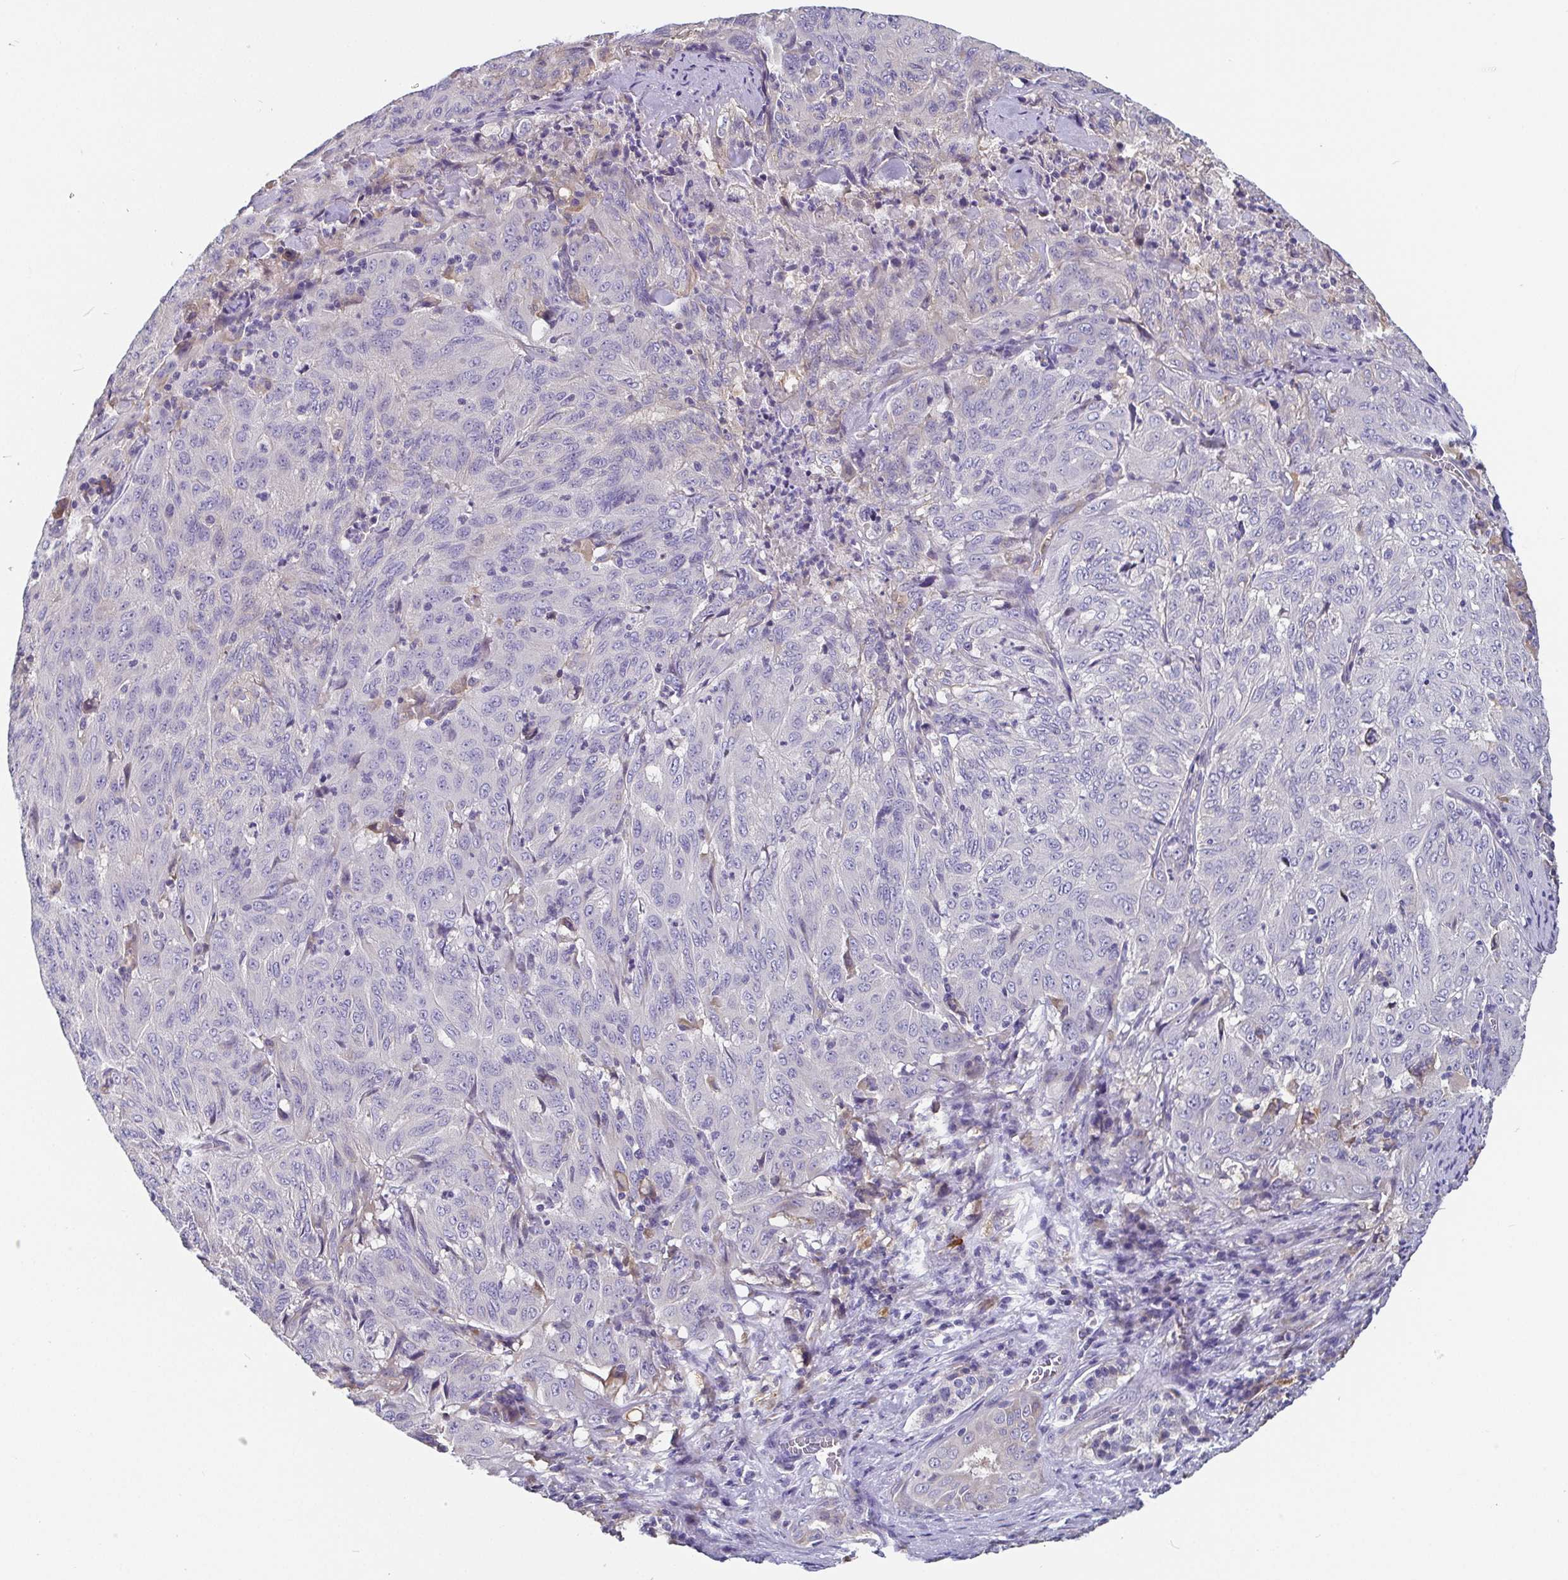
{"staining": {"intensity": "negative", "quantity": "none", "location": "none"}, "tissue": "pancreatic cancer", "cell_type": "Tumor cells", "image_type": "cancer", "snomed": [{"axis": "morphology", "description": "Adenocarcinoma, NOS"}, {"axis": "topography", "description": "Pancreas"}], "caption": "DAB (3,3'-diaminobenzidine) immunohistochemical staining of pancreatic cancer exhibits no significant staining in tumor cells.", "gene": "ADAMTS6", "patient": {"sex": "male", "age": 63}}